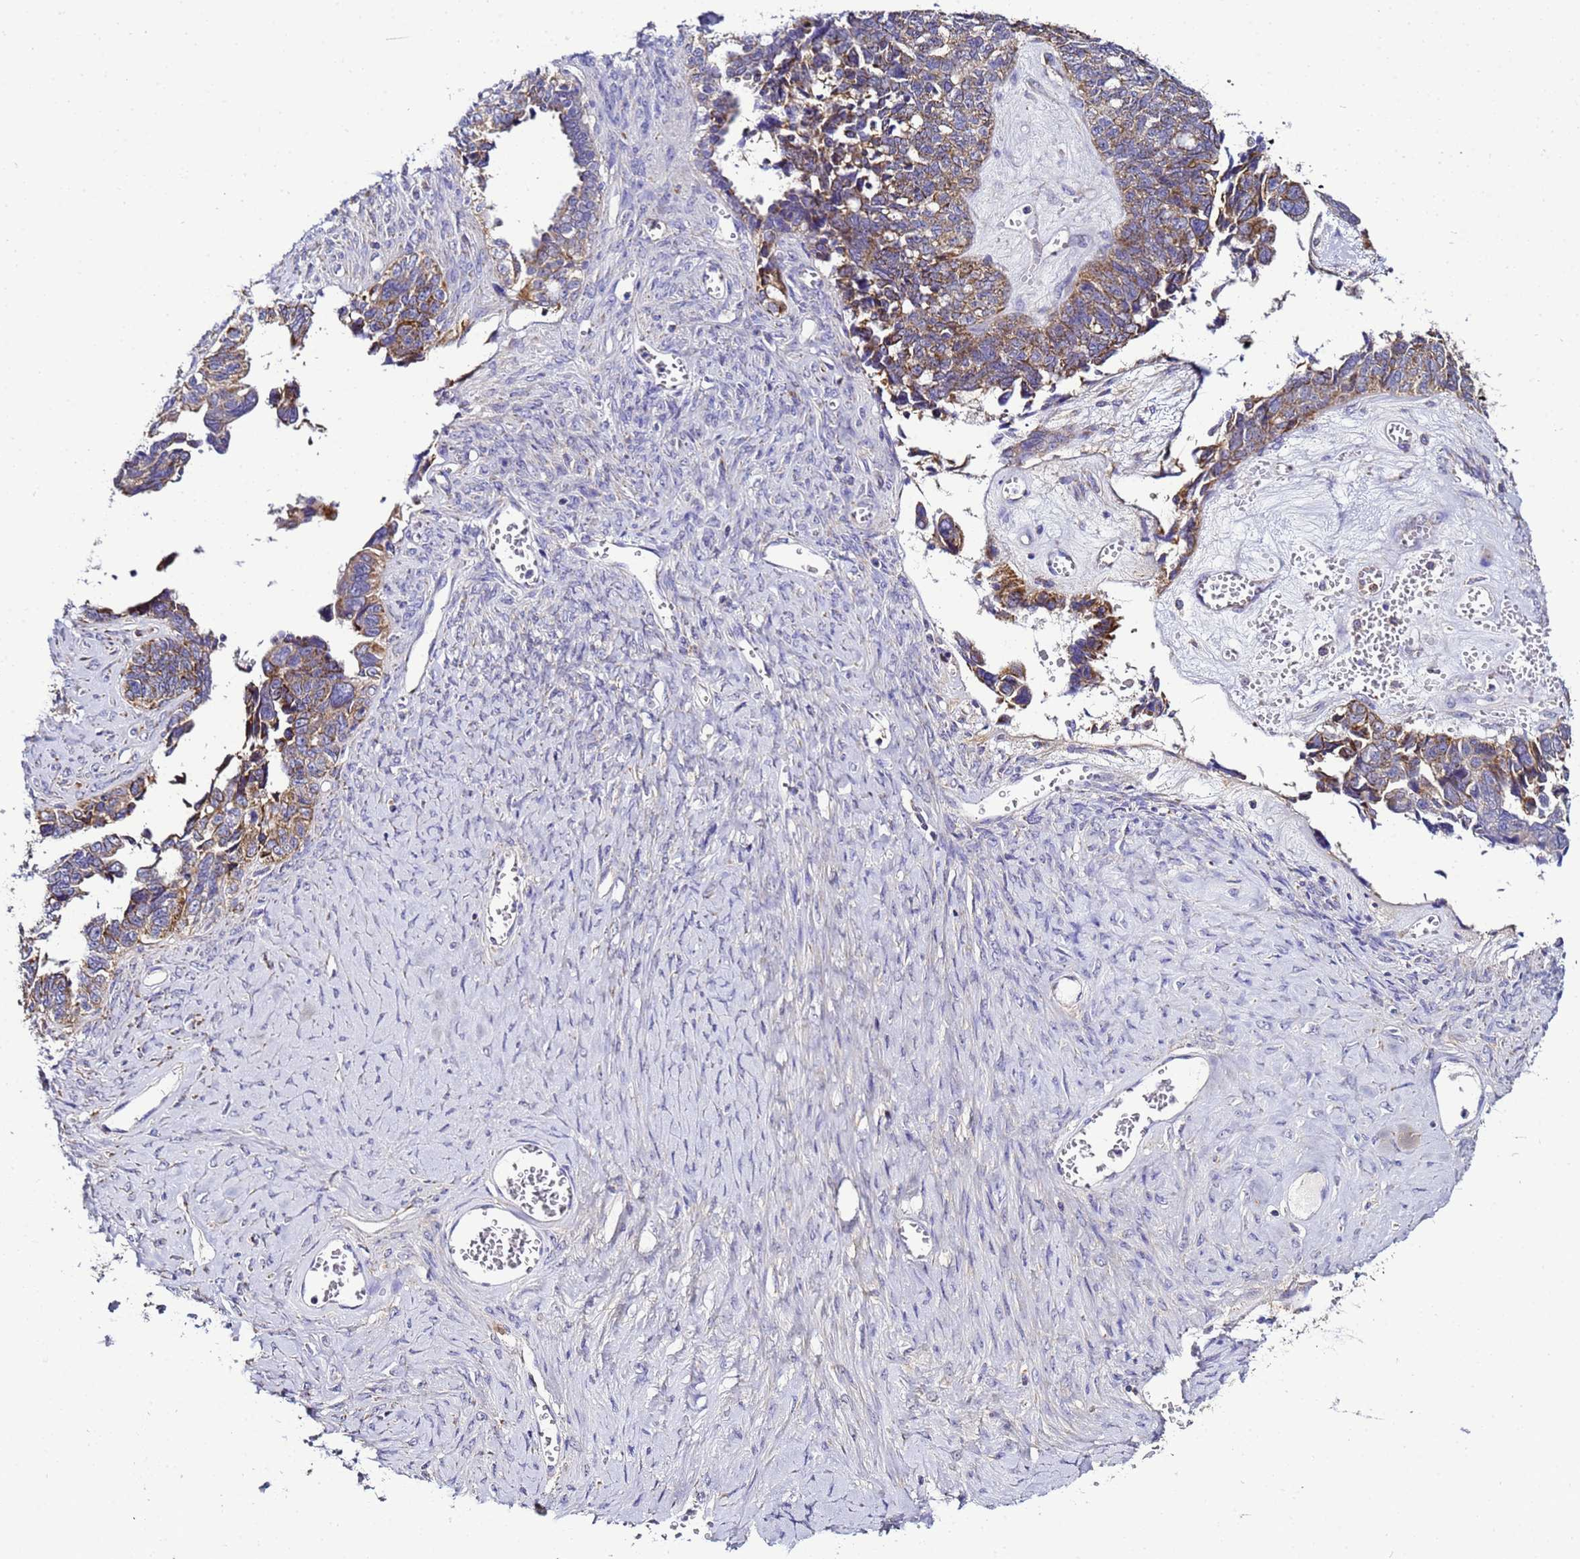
{"staining": {"intensity": "moderate", "quantity": ">75%", "location": "cytoplasmic/membranous"}, "tissue": "ovarian cancer", "cell_type": "Tumor cells", "image_type": "cancer", "snomed": [{"axis": "morphology", "description": "Cystadenocarcinoma, serous, NOS"}, {"axis": "topography", "description": "Ovary"}], "caption": "This is an image of immunohistochemistry (IHC) staining of ovarian cancer, which shows moderate positivity in the cytoplasmic/membranous of tumor cells.", "gene": "HIGD2A", "patient": {"sex": "female", "age": 79}}